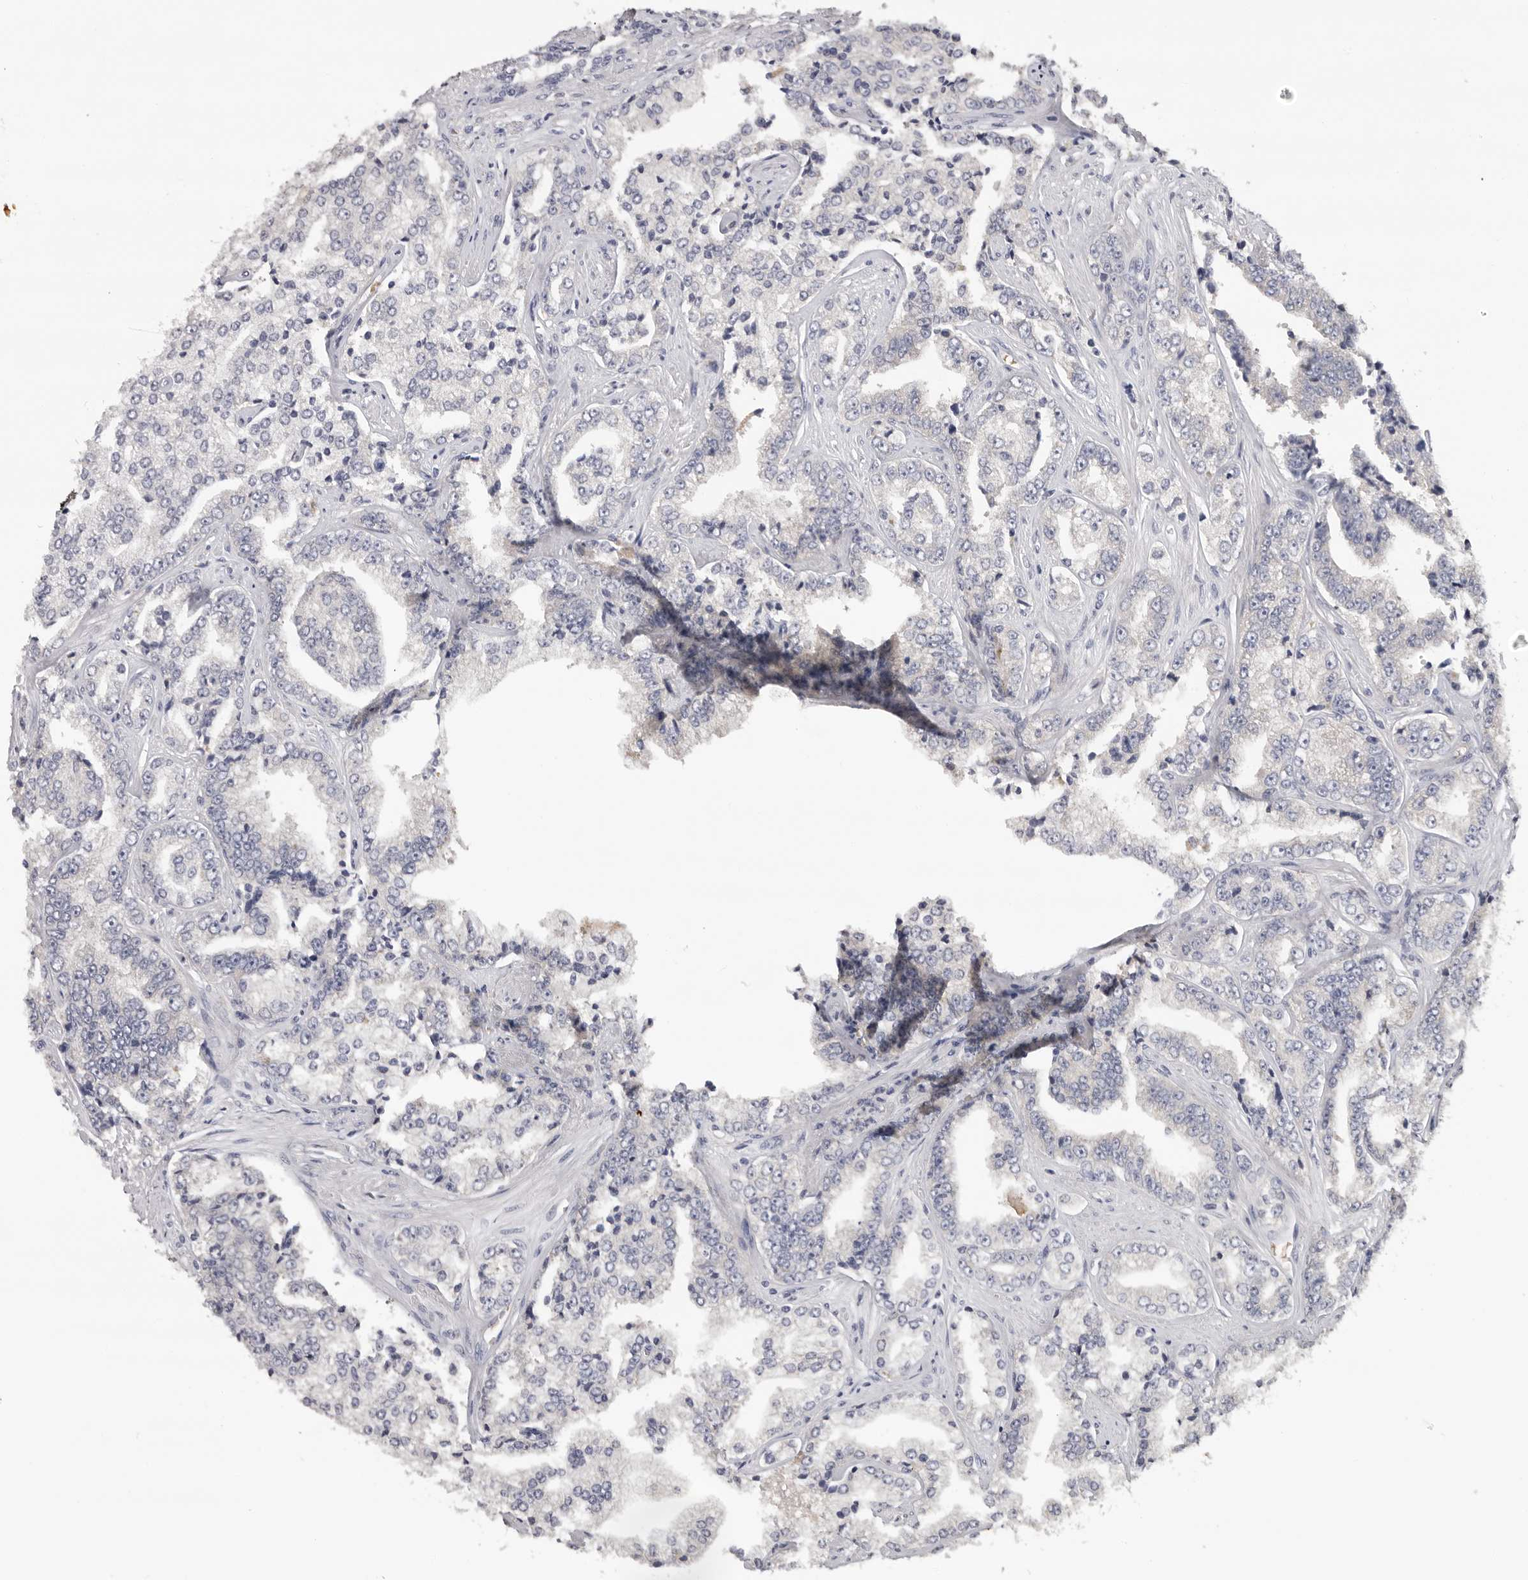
{"staining": {"intensity": "negative", "quantity": "none", "location": "none"}, "tissue": "prostate cancer", "cell_type": "Tumor cells", "image_type": "cancer", "snomed": [{"axis": "morphology", "description": "Adenocarcinoma, High grade"}, {"axis": "topography", "description": "Prostate"}], "caption": "A high-resolution image shows immunohistochemistry (IHC) staining of prostate cancer, which displays no significant positivity in tumor cells. The staining was performed using DAB (3,3'-diaminobenzidine) to visualize the protein expression in brown, while the nuclei were stained in blue with hematoxylin (Magnification: 20x).", "gene": "KIF2B", "patient": {"sex": "male", "age": 71}}